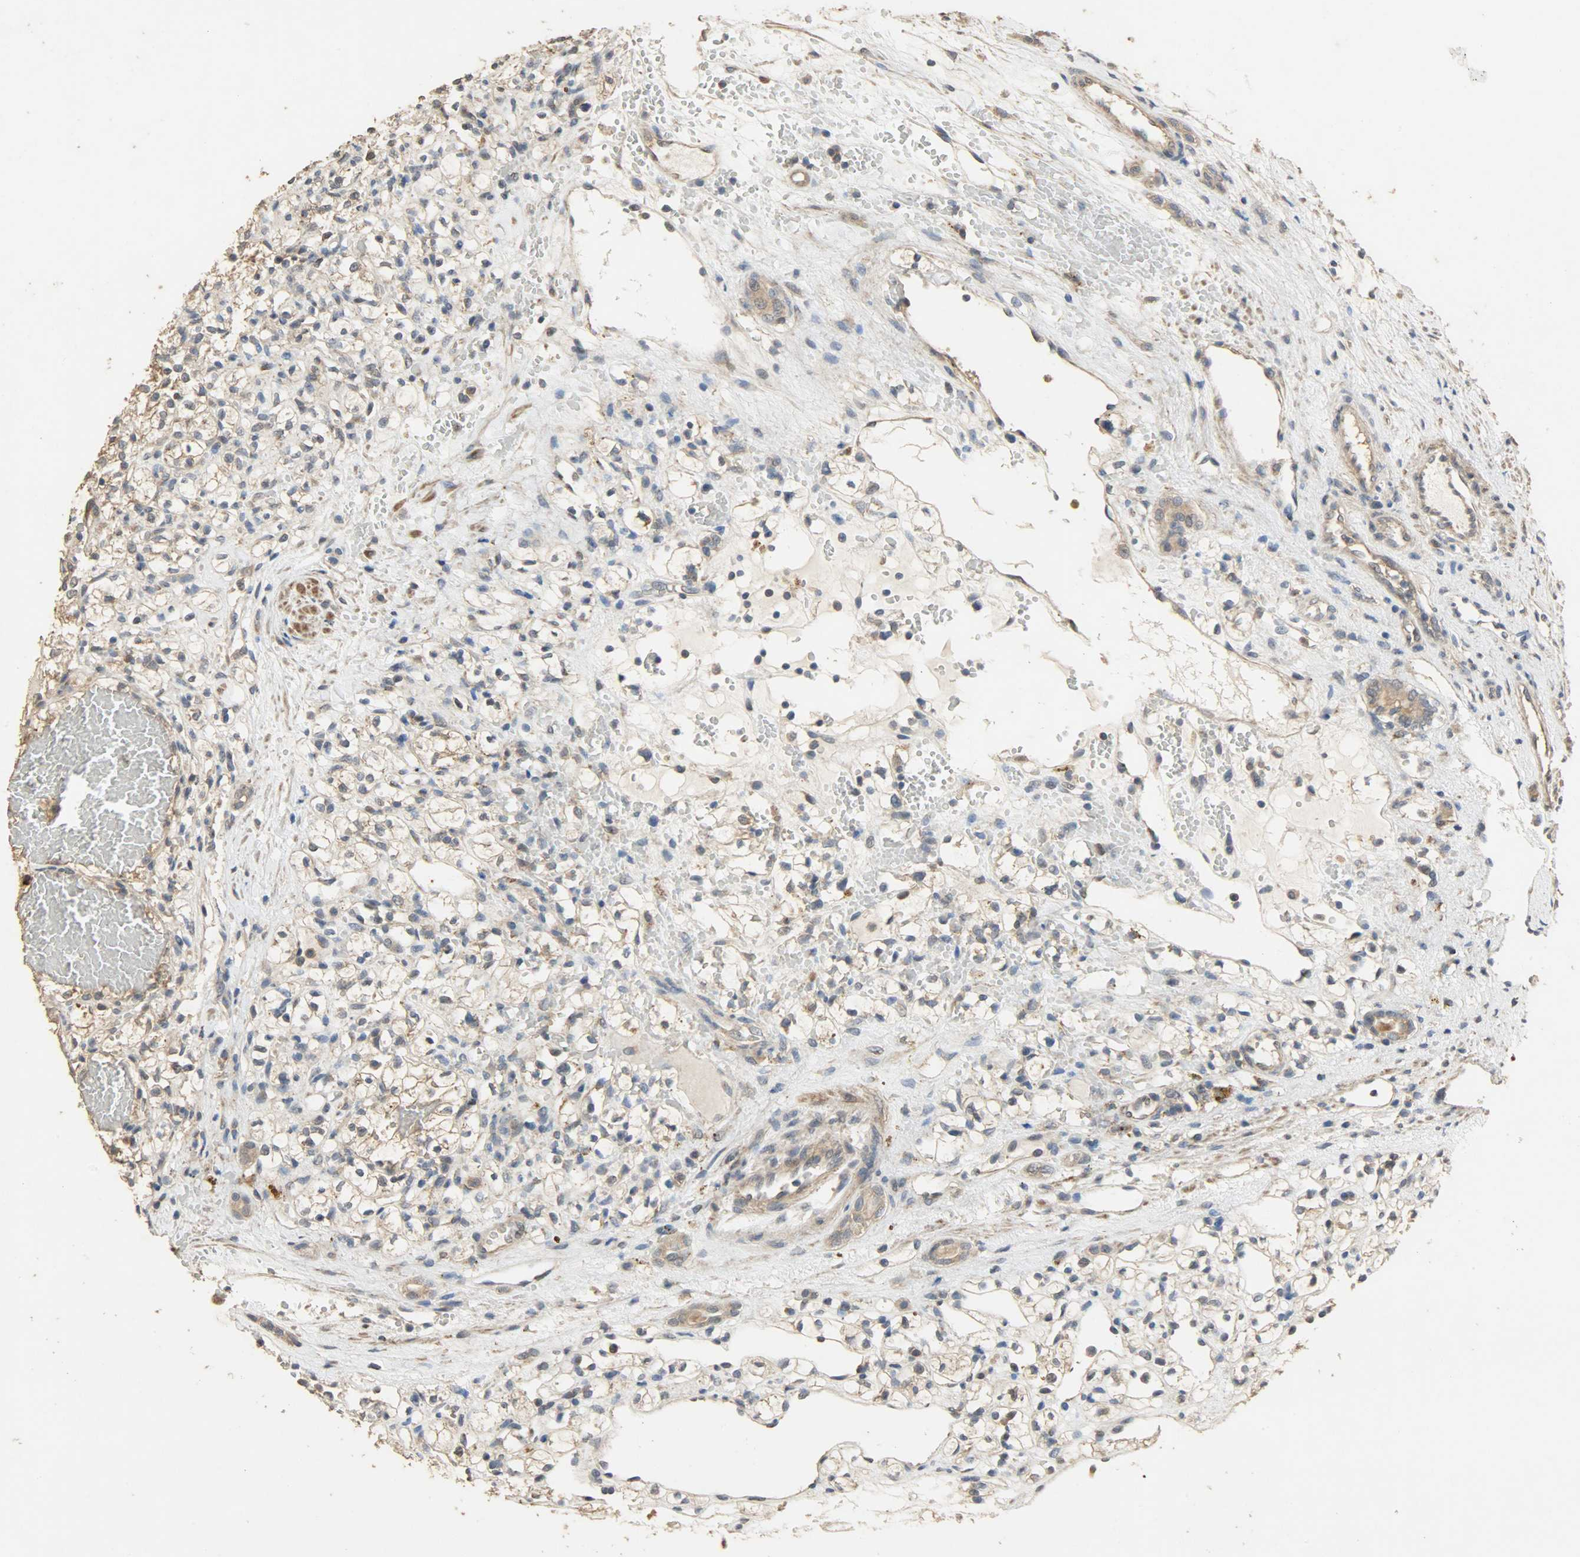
{"staining": {"intensity": "weak", "quantity": "25%-75%", "location": "cytoplasmic/membranous"}, "tissue": "renal cancer", "cell_type": "Tumor cells", "image_type": "cancer", "snomed": [{"axis": "morphology", "description": "Adenocarcinoma, NOS"}, {"axis": "topography", "description": "Kidney"}], "caption": "There is low levels of weak cytoplasmic/membranous expression in tumor cells of adenocarcinoma (renal), as demonstrated by immunohistochemical staining (brown color).", "gene": "CDKN2C", "patient": {"sex": "female", "age": 60}}